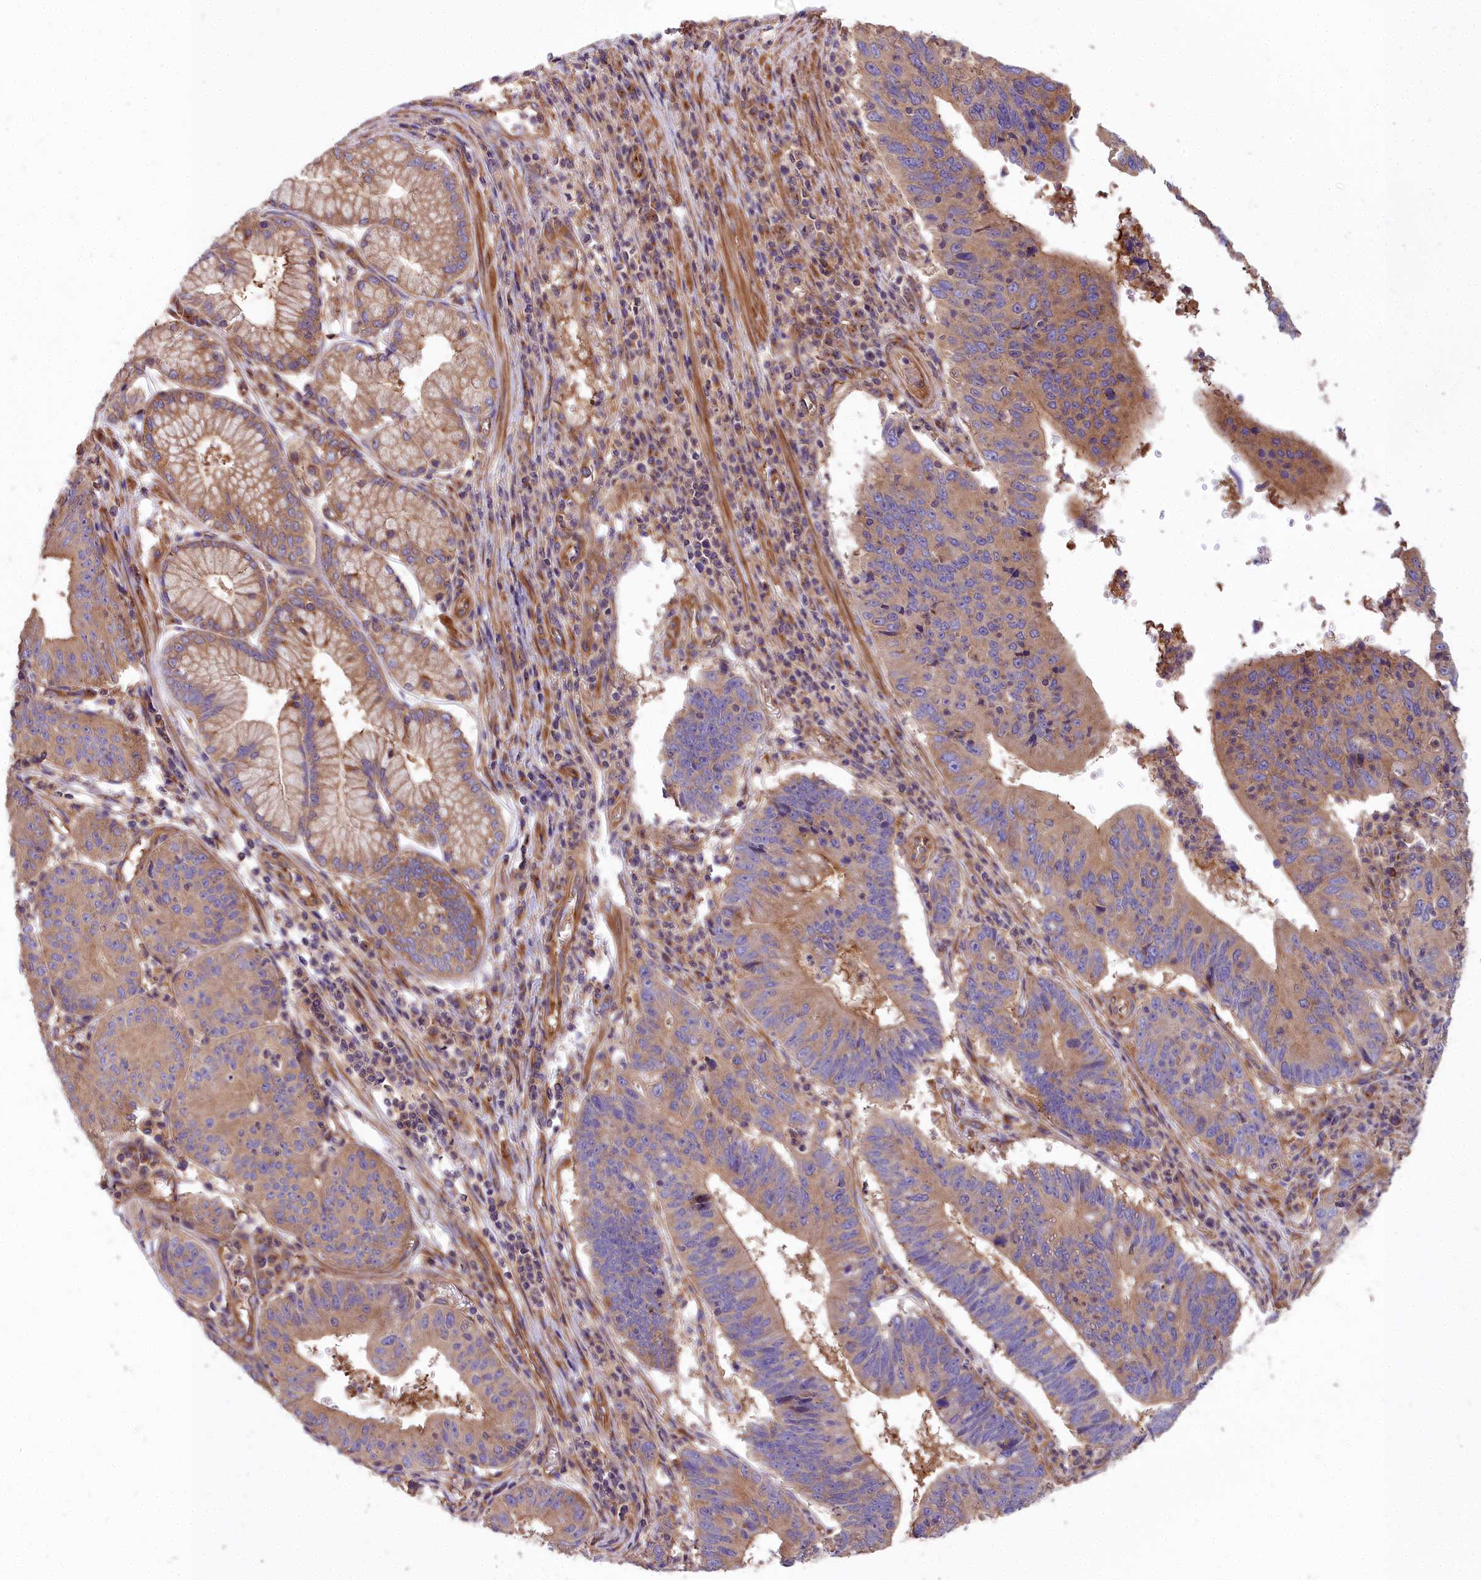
{"staining": {"intensity": "moderate", "quantity": ">75%", "location": "cytoplasmic/membranous"}, "tissue": "stomach cancer", "cell_type": "Tumor cells", "image_type": "cancer", "snomed": [{"axis": "morphology", "description": "Adenocarcinoma, NOS"}, {"axis": "topography", "description": "Stomach"}], "caption": "Immunohistochemical staining of stomach cancer (adenocarcinoma) demonstrates moderate cytoplasmic/membranous protein positivity in about >75% of tumor cells.", "gene": "DCTN3", "patient": {"sex": "male", "age": 59}}